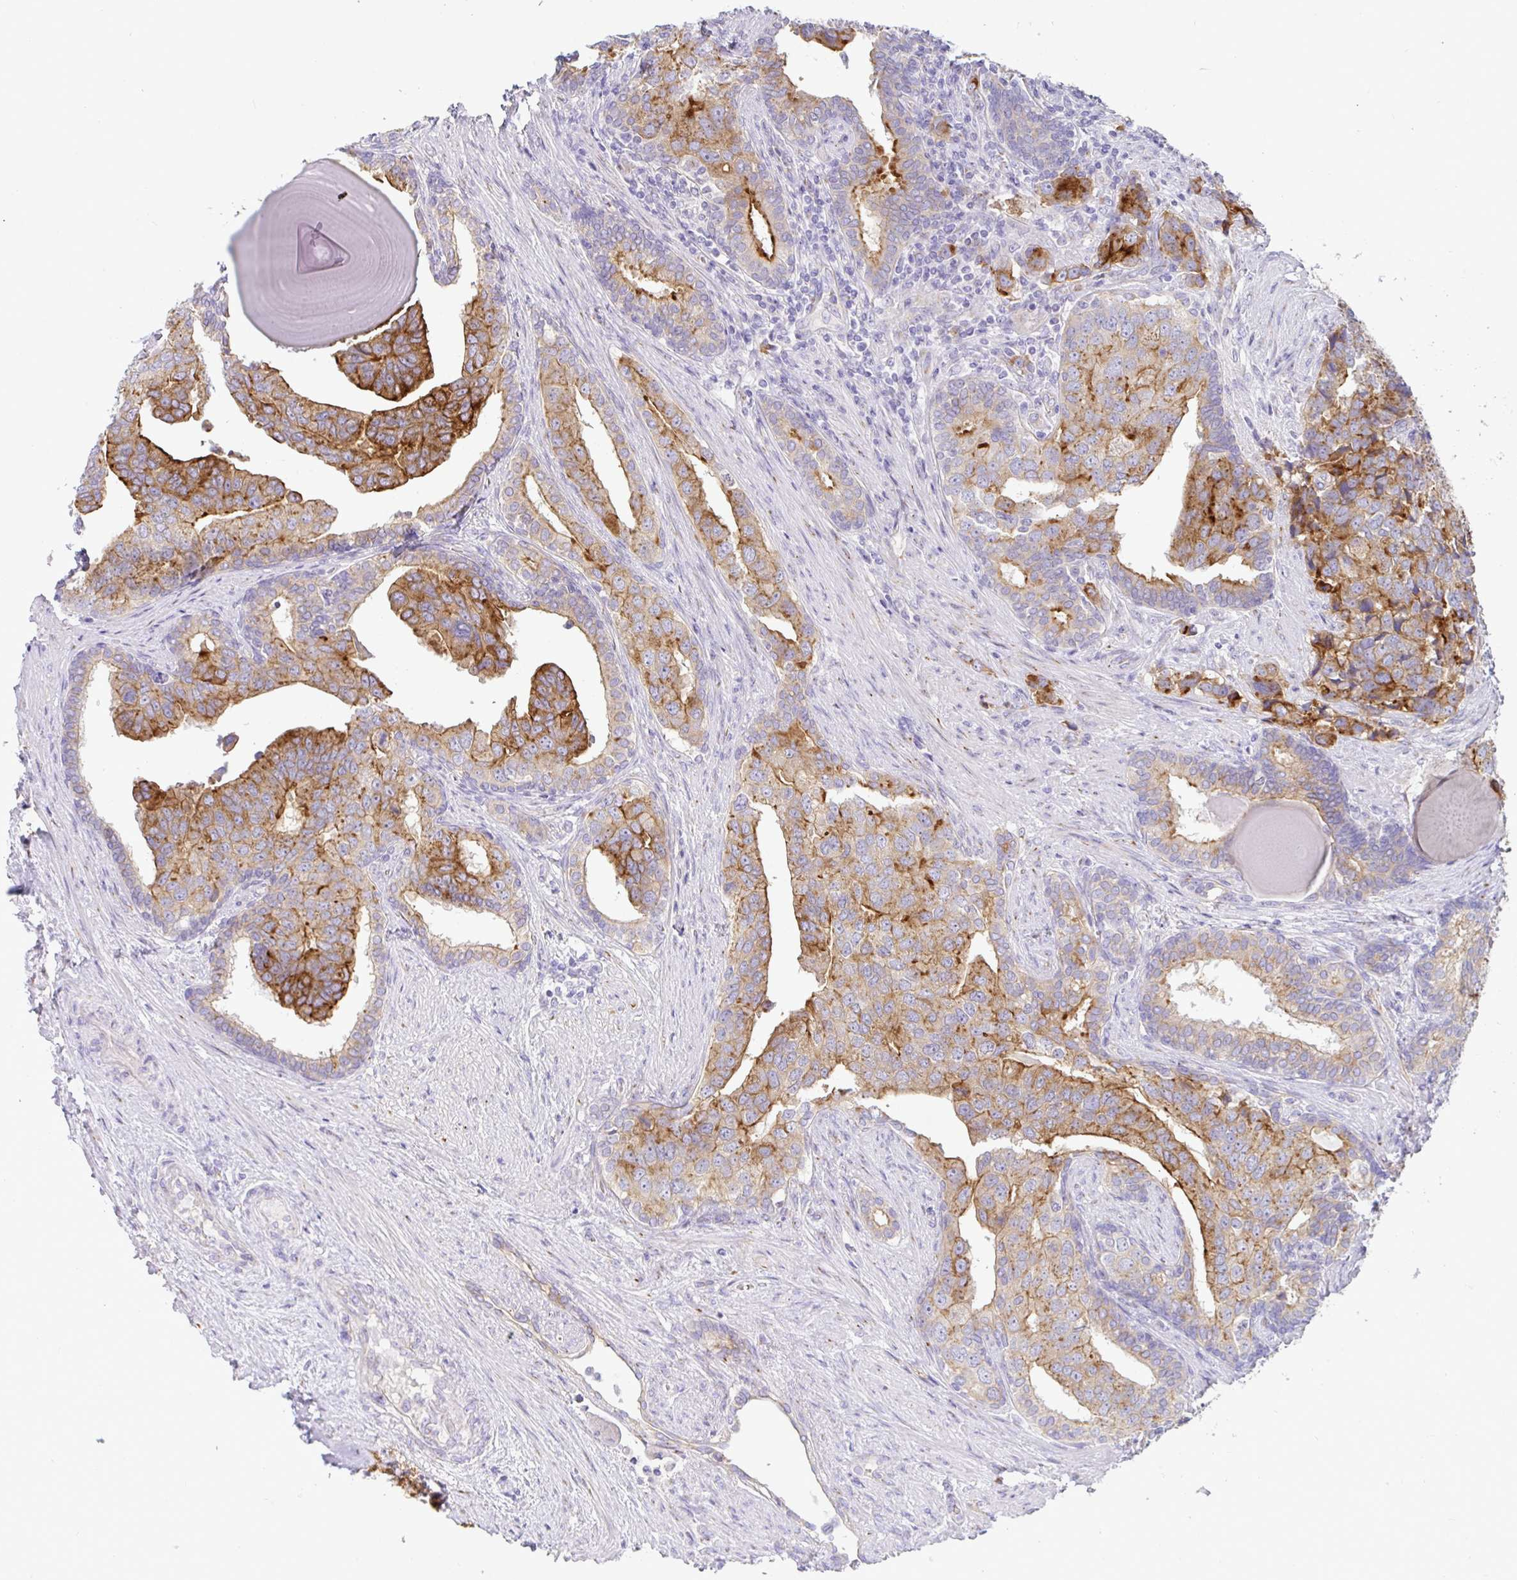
{"staining": {"intensity": "strong", "quantity": ">75%", "location": "cytoplasmic/membranous"}, "tissue": "prostate cancer", "cell_type": "Tumor cells", "image_type": "cancer", "snomed": [{"axis": "morphology", "description": "Adenocarcinoma, High grade"}, {"axis": "topography", "description": "Prostate"}], "caption": "This micrograph shows prostate high-grade adenocarcinoma stained with IHC to label a protein in brown. The cytoplasmic/membranous of tumor cells show strong positivity for the protein. Nuclei are counter-stained blue.", "gene": "FAM177A1", "patient": {"sex": "male", "age": 68}}